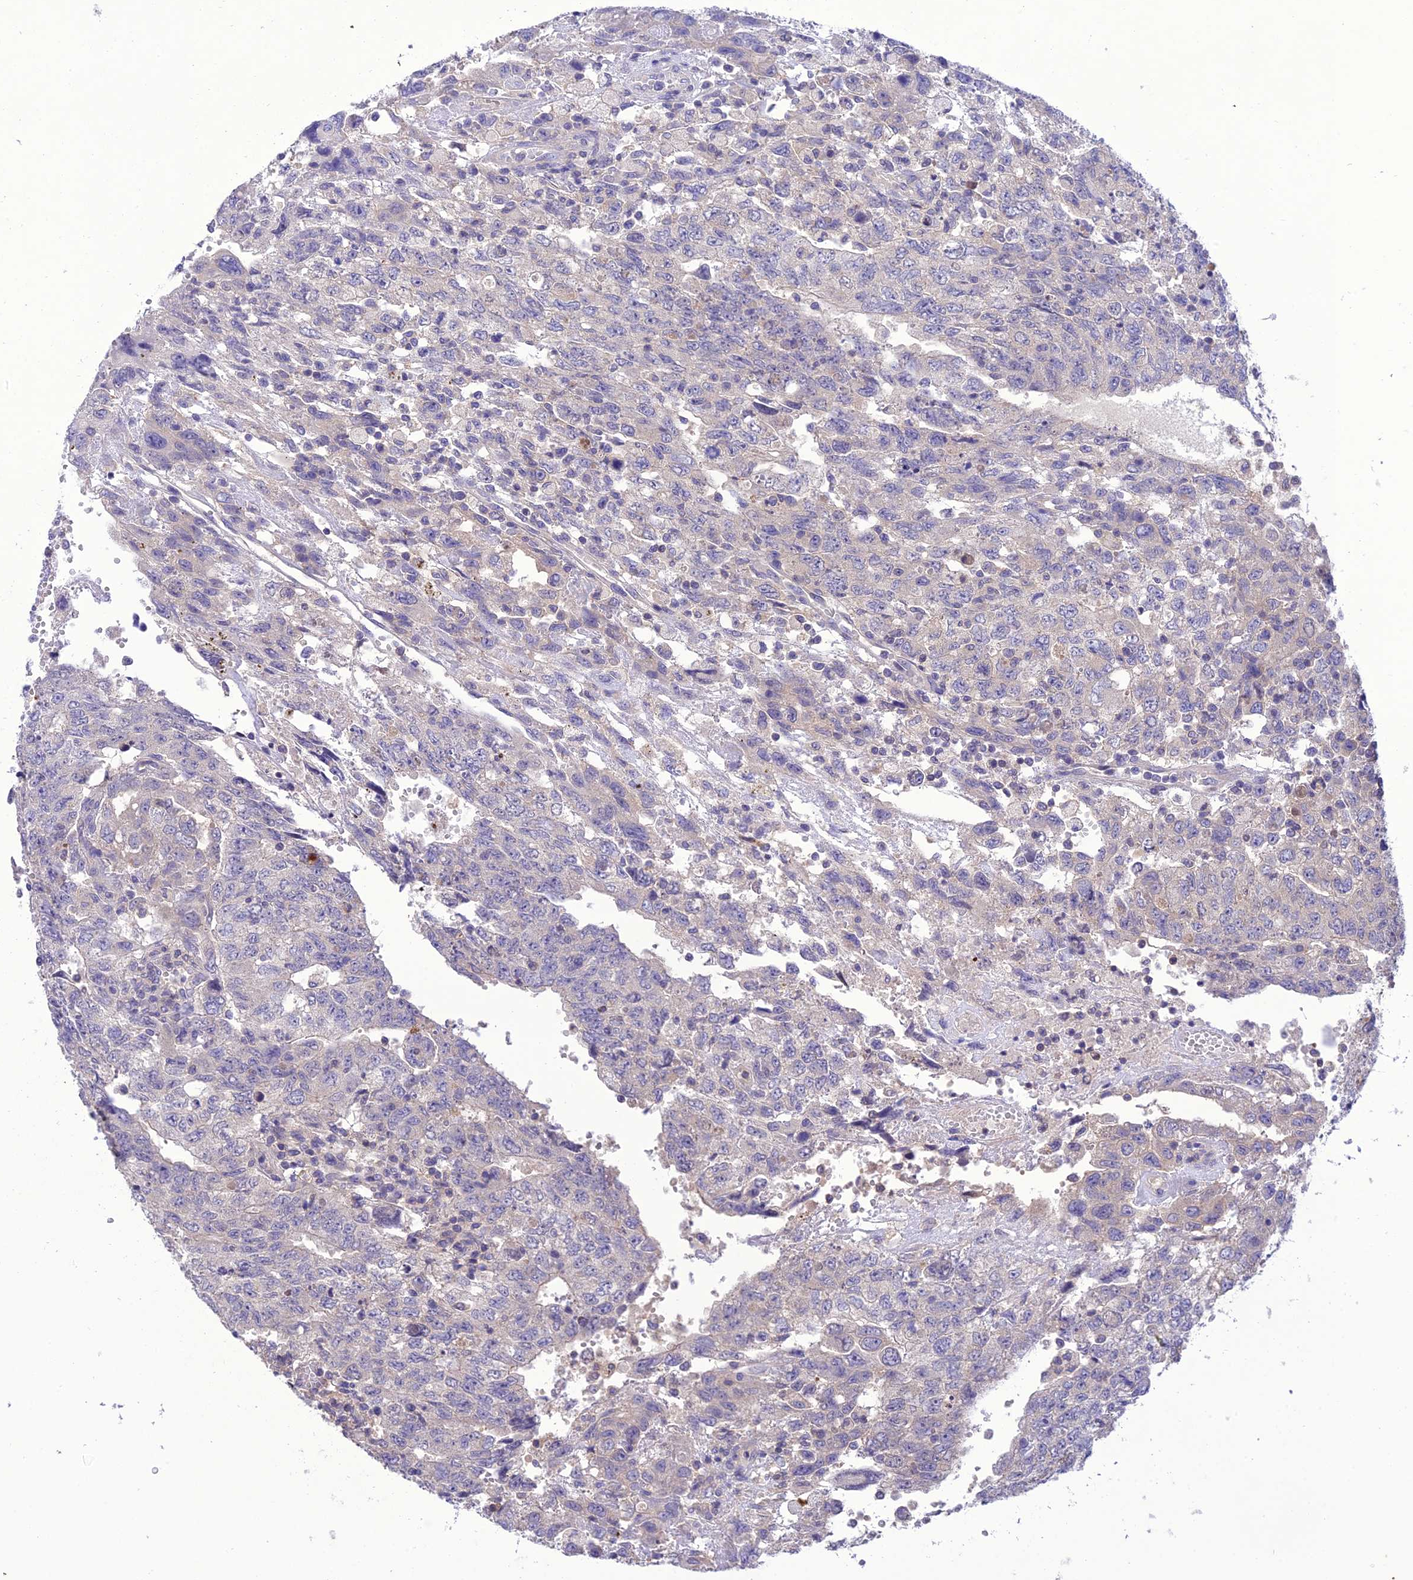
{"staining": {"intensity": "negative", "quantity": "none", "location": "none"}, "tissue": "testis cancer", "cell_type": "Tumor cells", "image_type": "cancer", "snomed": [{"axis": "morphology", "description": "Carcinoma, Embryonal, NOS"}, {"axis": "topography", "description": "Testis"}], "caption": "Tumor cells are negative for protein expression in human testis cancer. Brightfield microscopy of immunohistochemistry (IHC) stained with DAB (3,3'-diaminobenzidine) (brown) and hematoxylin (blue), captured at high magnification.", "gene": "SNX24", "patient": {"sex": "male", "age": 34}}